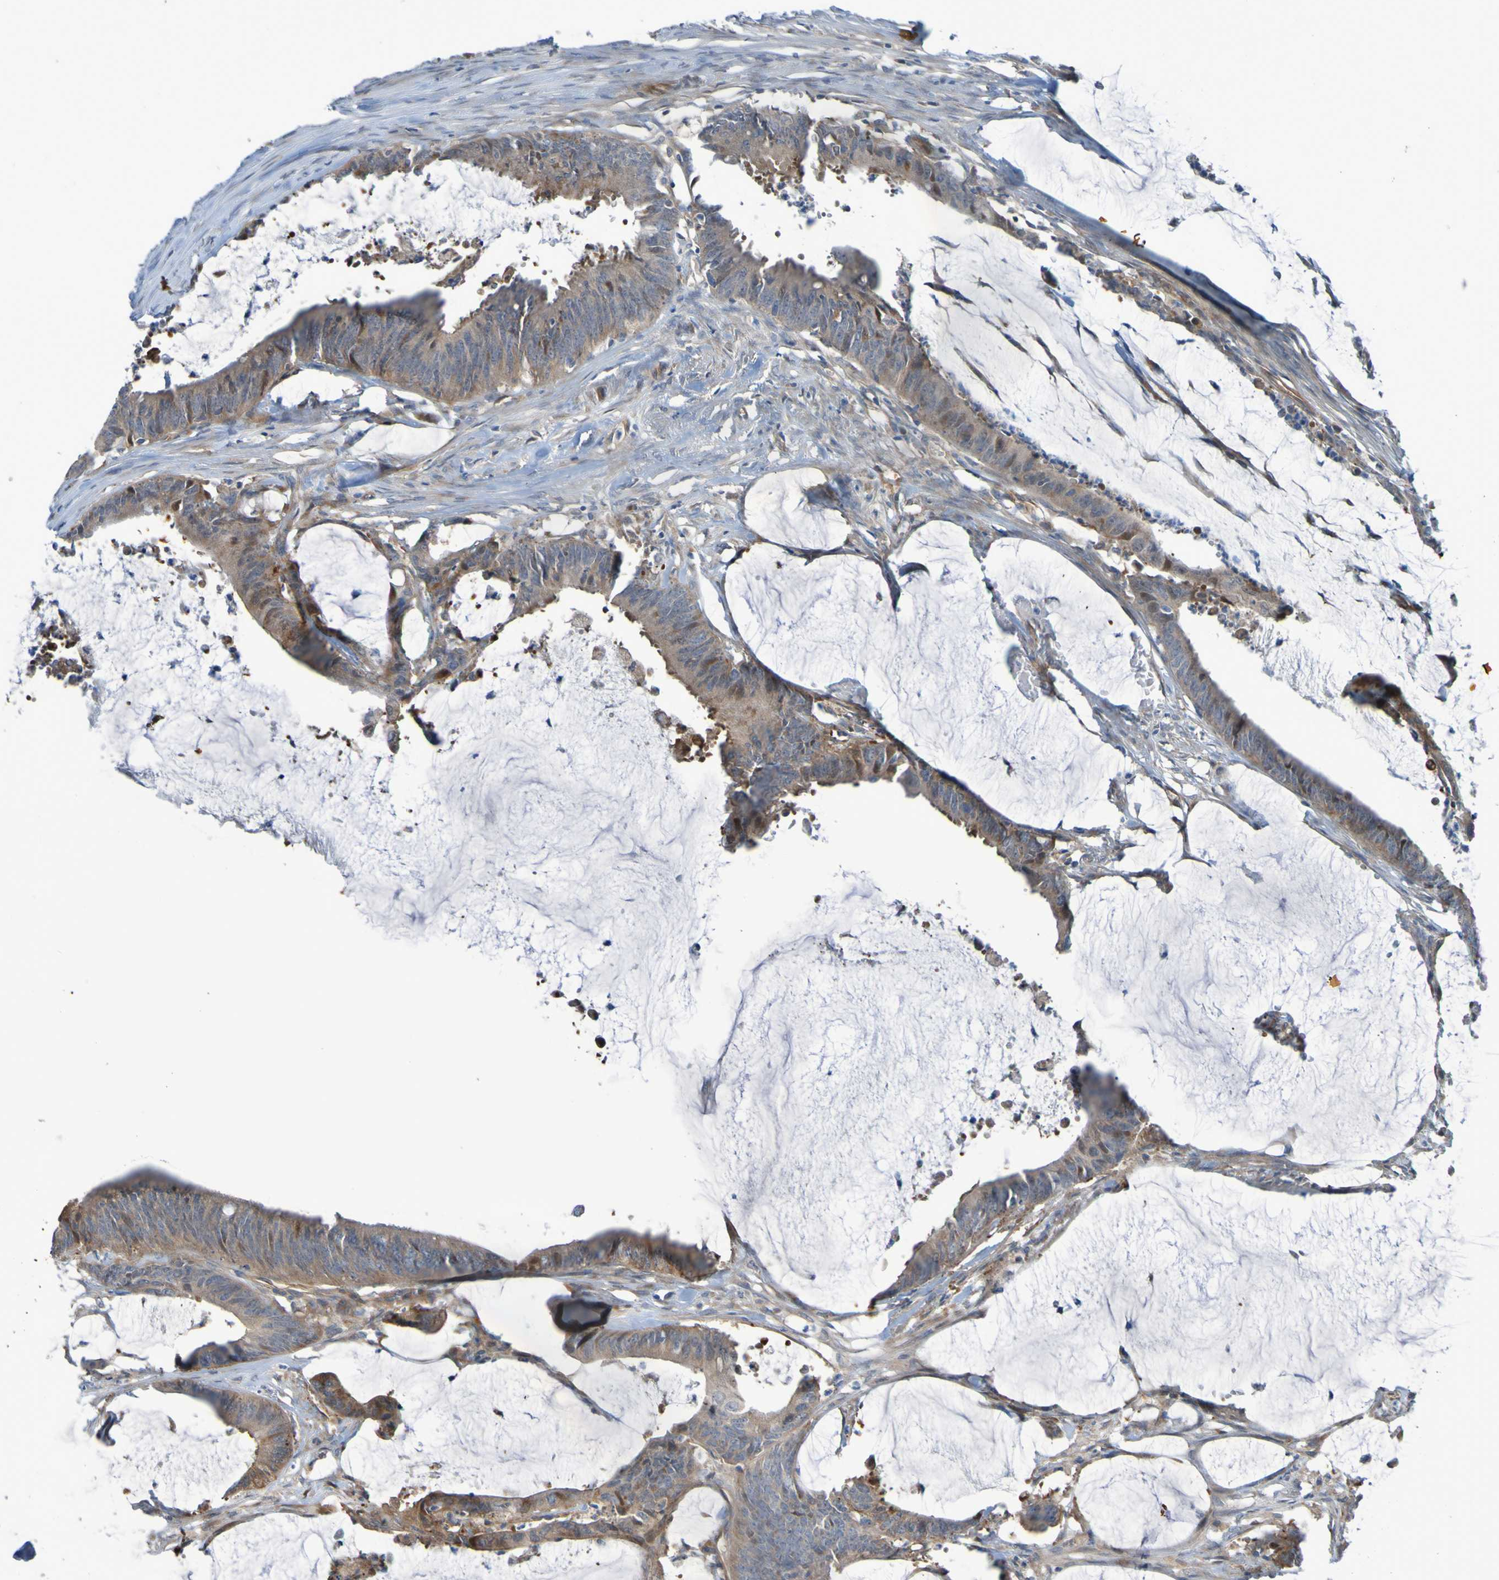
{"staining": {"intensity": "moderate", "quantity": ">75%", "location": "cytoplasmic/membranous"}, "tissue": "colorectal cancer", "cell_type": "Tumor cells", "image_type": "cancer", "snomed": [{"axis": "morphology", "description": "Adenocarcinoma, NOS"}, {"axis": "topography", "description": "Rectum"}], "caption": "Immunohistochemistry (DAB (3,3'-diaminobenzidine)) staining of colorectal adenocarcinoma shows moderate cytoplasmic/membranous protein expression in about >75% of tumor cells.", "gene": "NPRL3", "patient": {"sex": "female", "age": 66}}